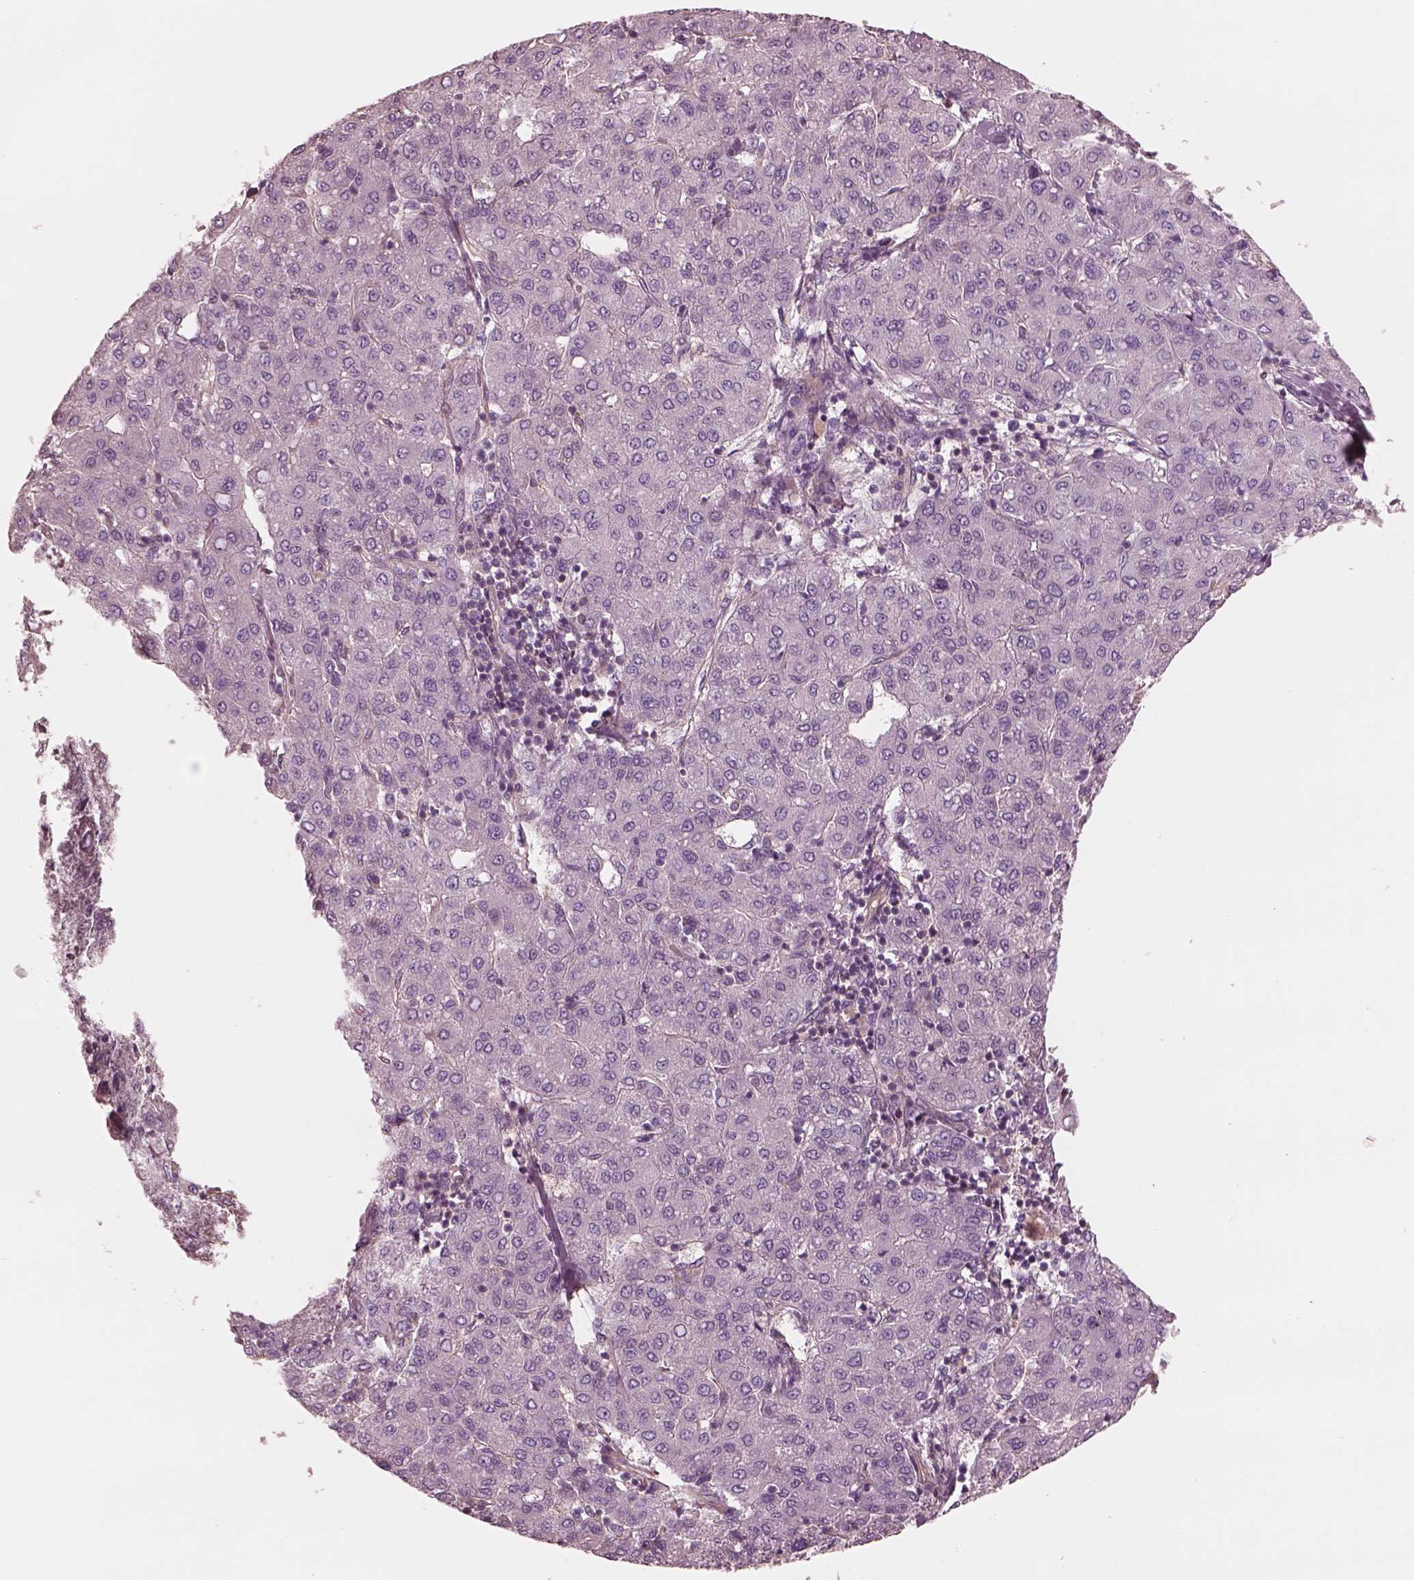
{"staining": {"intensity": "negative", "quantity": "none", "location": "none"}, "tissue": "liver cancer", "cell_type": "Tumor cells", "image_type": "cancer", "snomed": [{"axis": "morphology", "description": "Carcinoma, Hepatocellular, NOS"}, {"axis": "topography", "description": "Liver"}], "caption": "Tumor cells are negative for protein expression in human hepatocellular carcinoma (liver).", "gene": "ELAPOR1", "patient": {"sex": "male", "age": 65}}